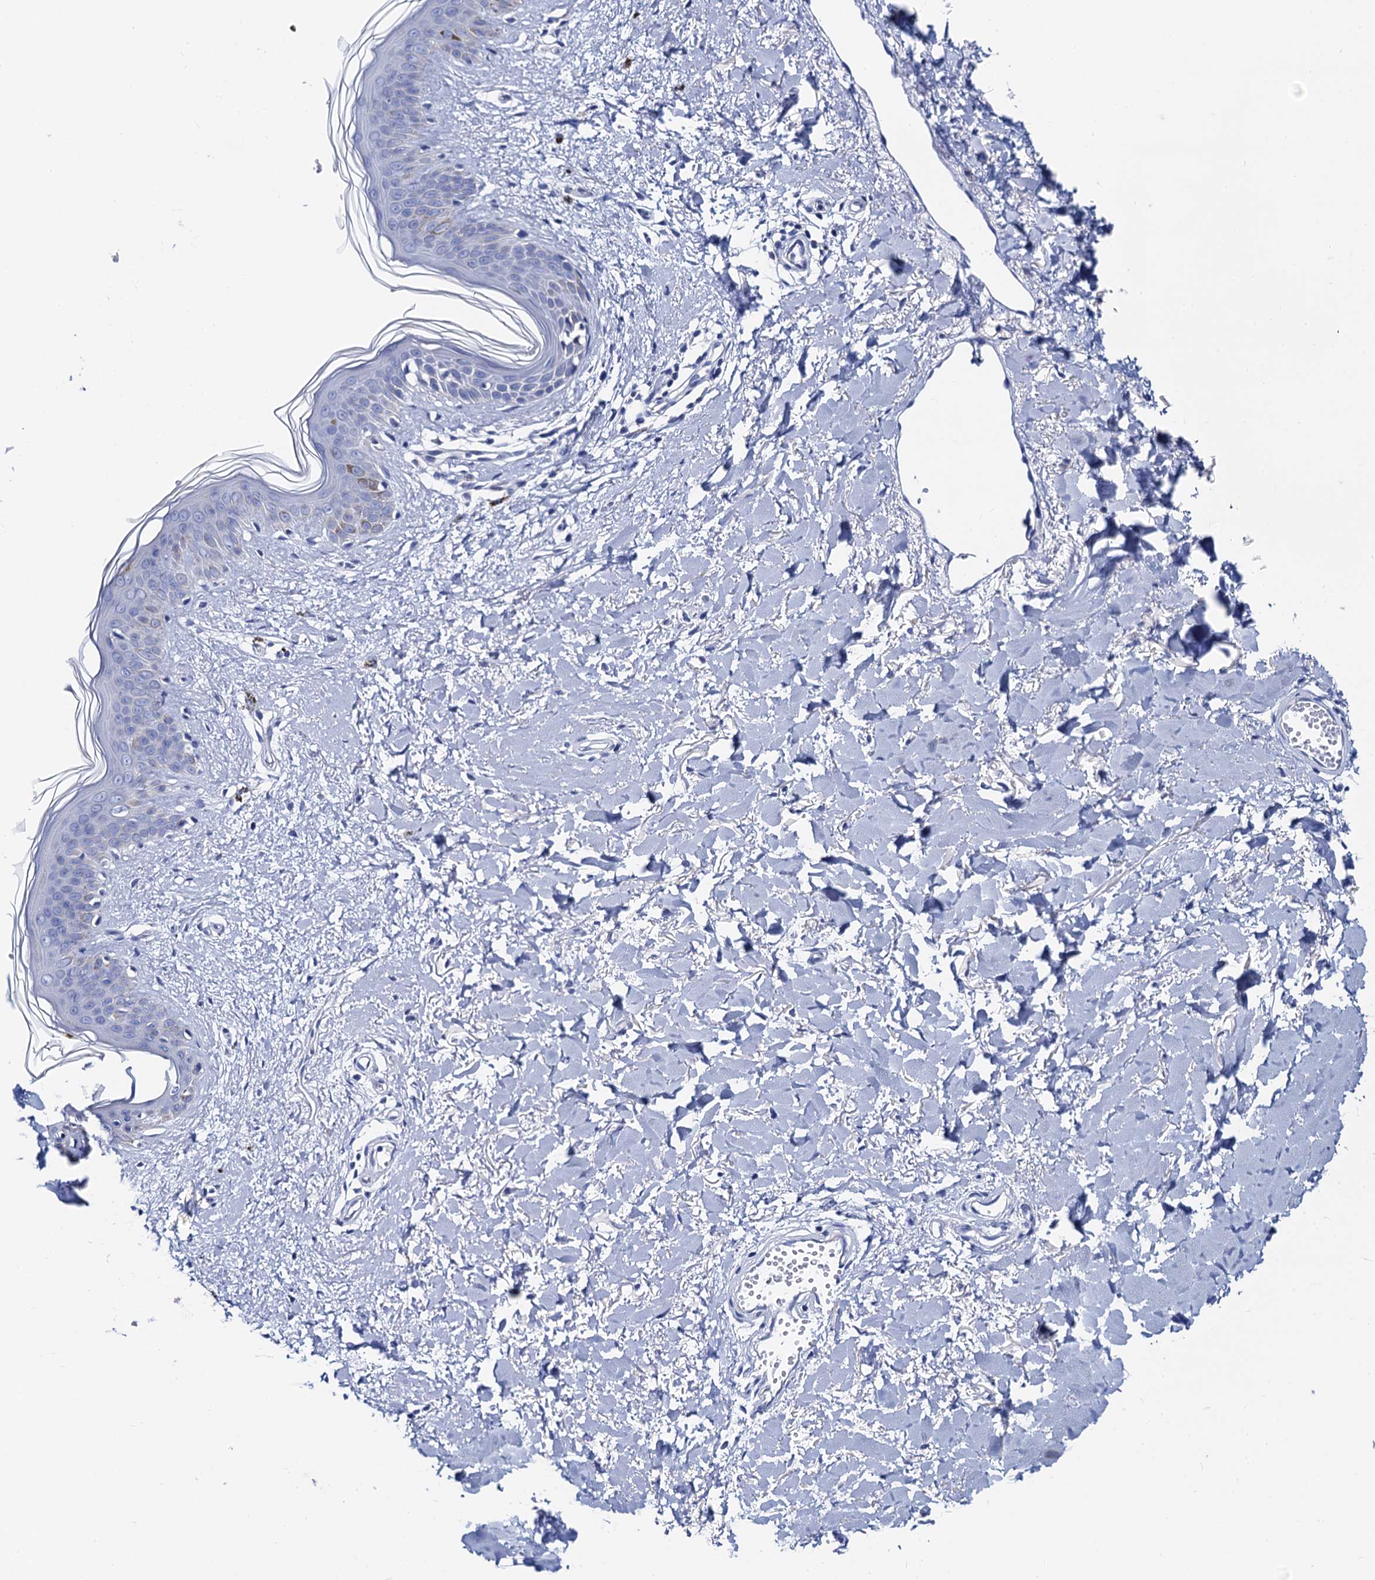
{"staining": {"intensity": "negative", "quantity": "none", "location": "none"}, "tissue": "skin", "cell_type": "Fibroblasts", "image_type": "normal", "snomed": [{"axis": "morphology", "description": "Normal tissue, NOS"}, {"axis": "topography", "description": "Skin"}], "caption": "IHC of normal human skin exhibits no expression in fibroblasts. (IHC, brightfield microscopy, high magnification).", "gene": "ACADSB", "patient": {"sex": "female", "age": 46}}